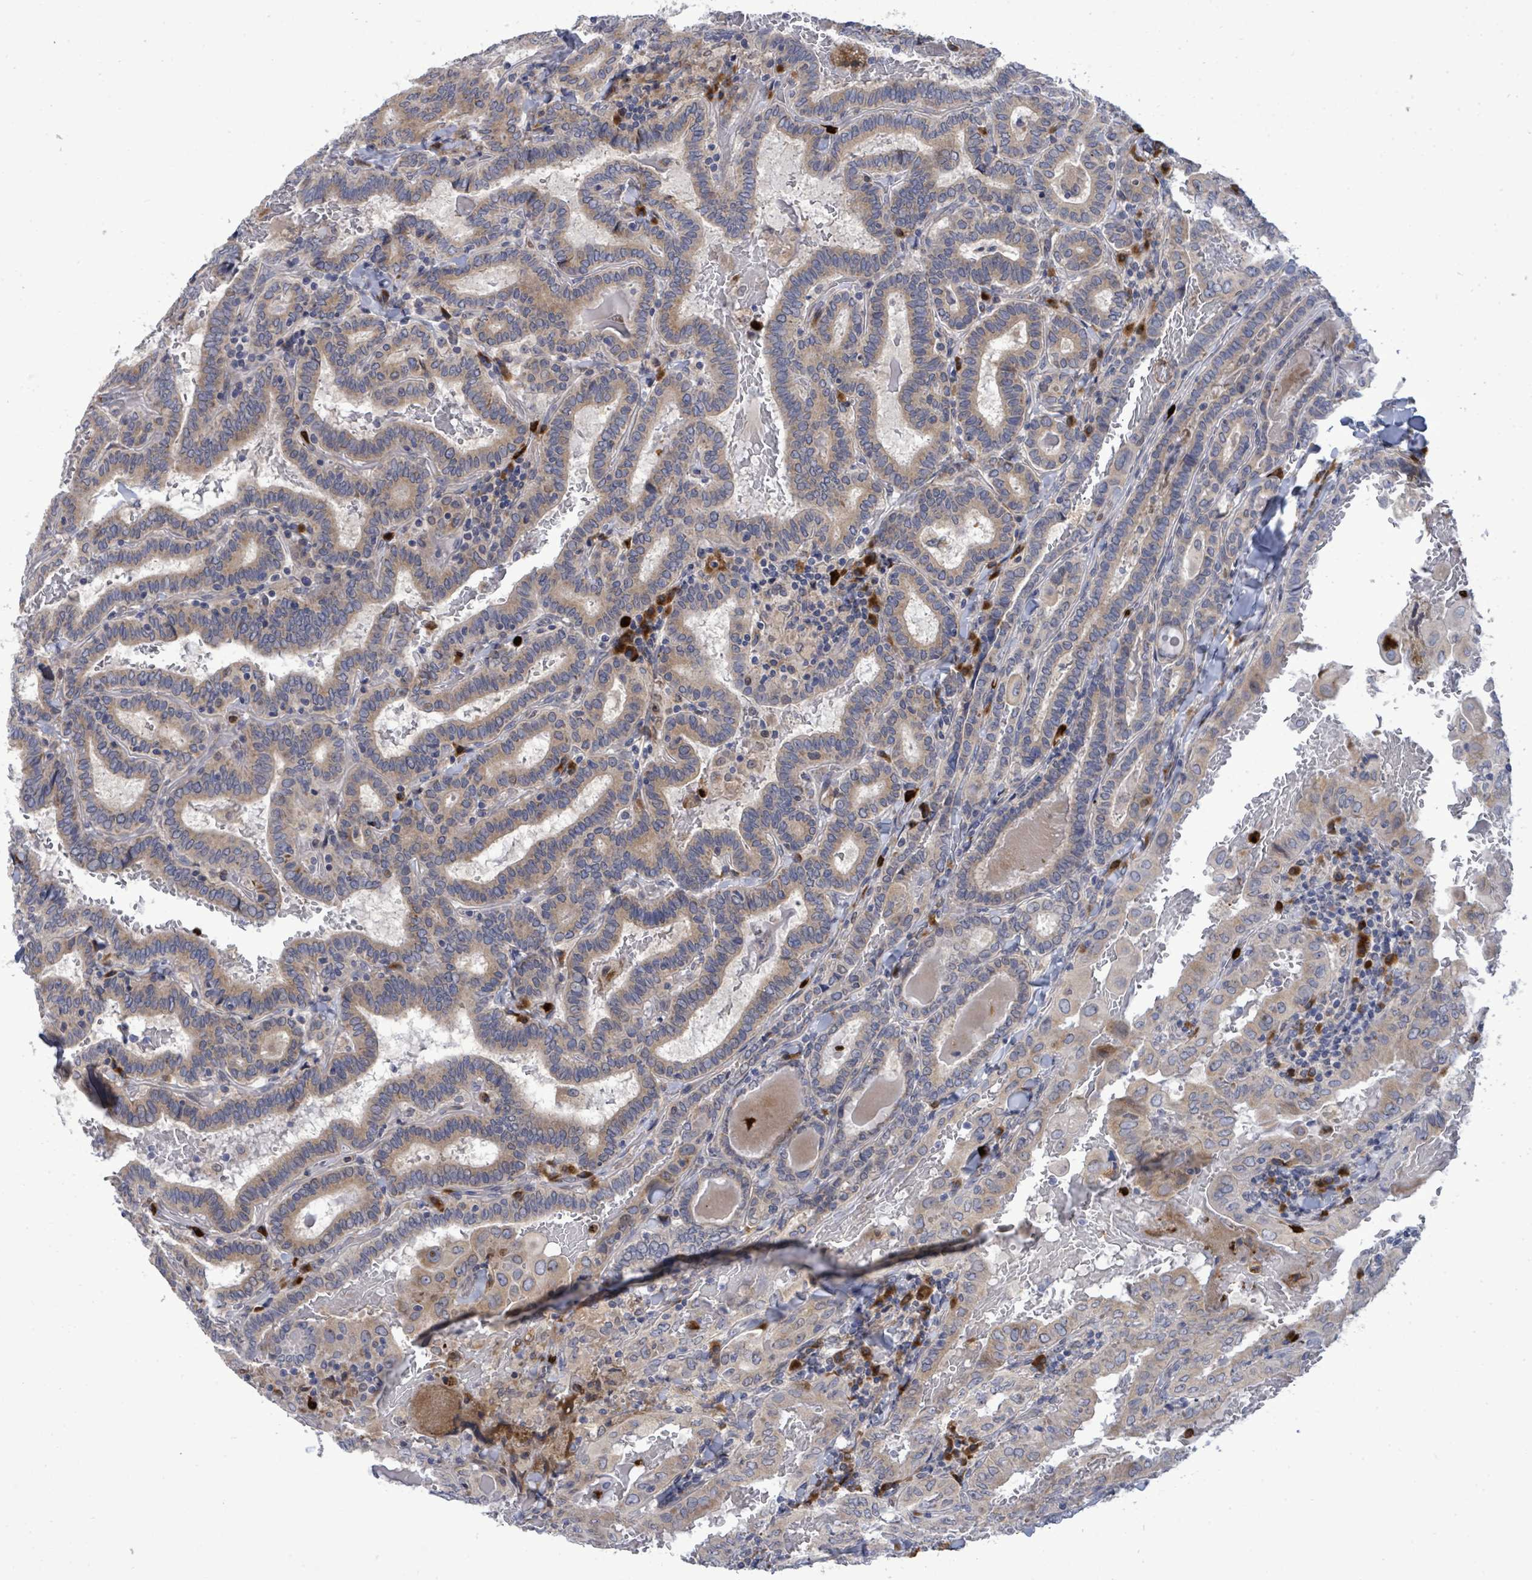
{"staining": {"intensity": "weak", "quantity": ">75%", "location": "cytoplasmic/membranous"}, "tissue": "thyroid cancer", "cell_type": "Tumor cells", "image_type": "cancer", "snomed": [{"axis": "morphology", "description": "Papillary adenocarcinoma, NOS"}, {"axis": "topography", "description": "Thyroid gland"}], "caption": "Thyroid papillary adenocarcinoma stained for a protein displays weak cytoplasmic/membranous positivity in tumor cells.", "gene": "SAR1A", "patient": {"sex": "female", "age": 72}}